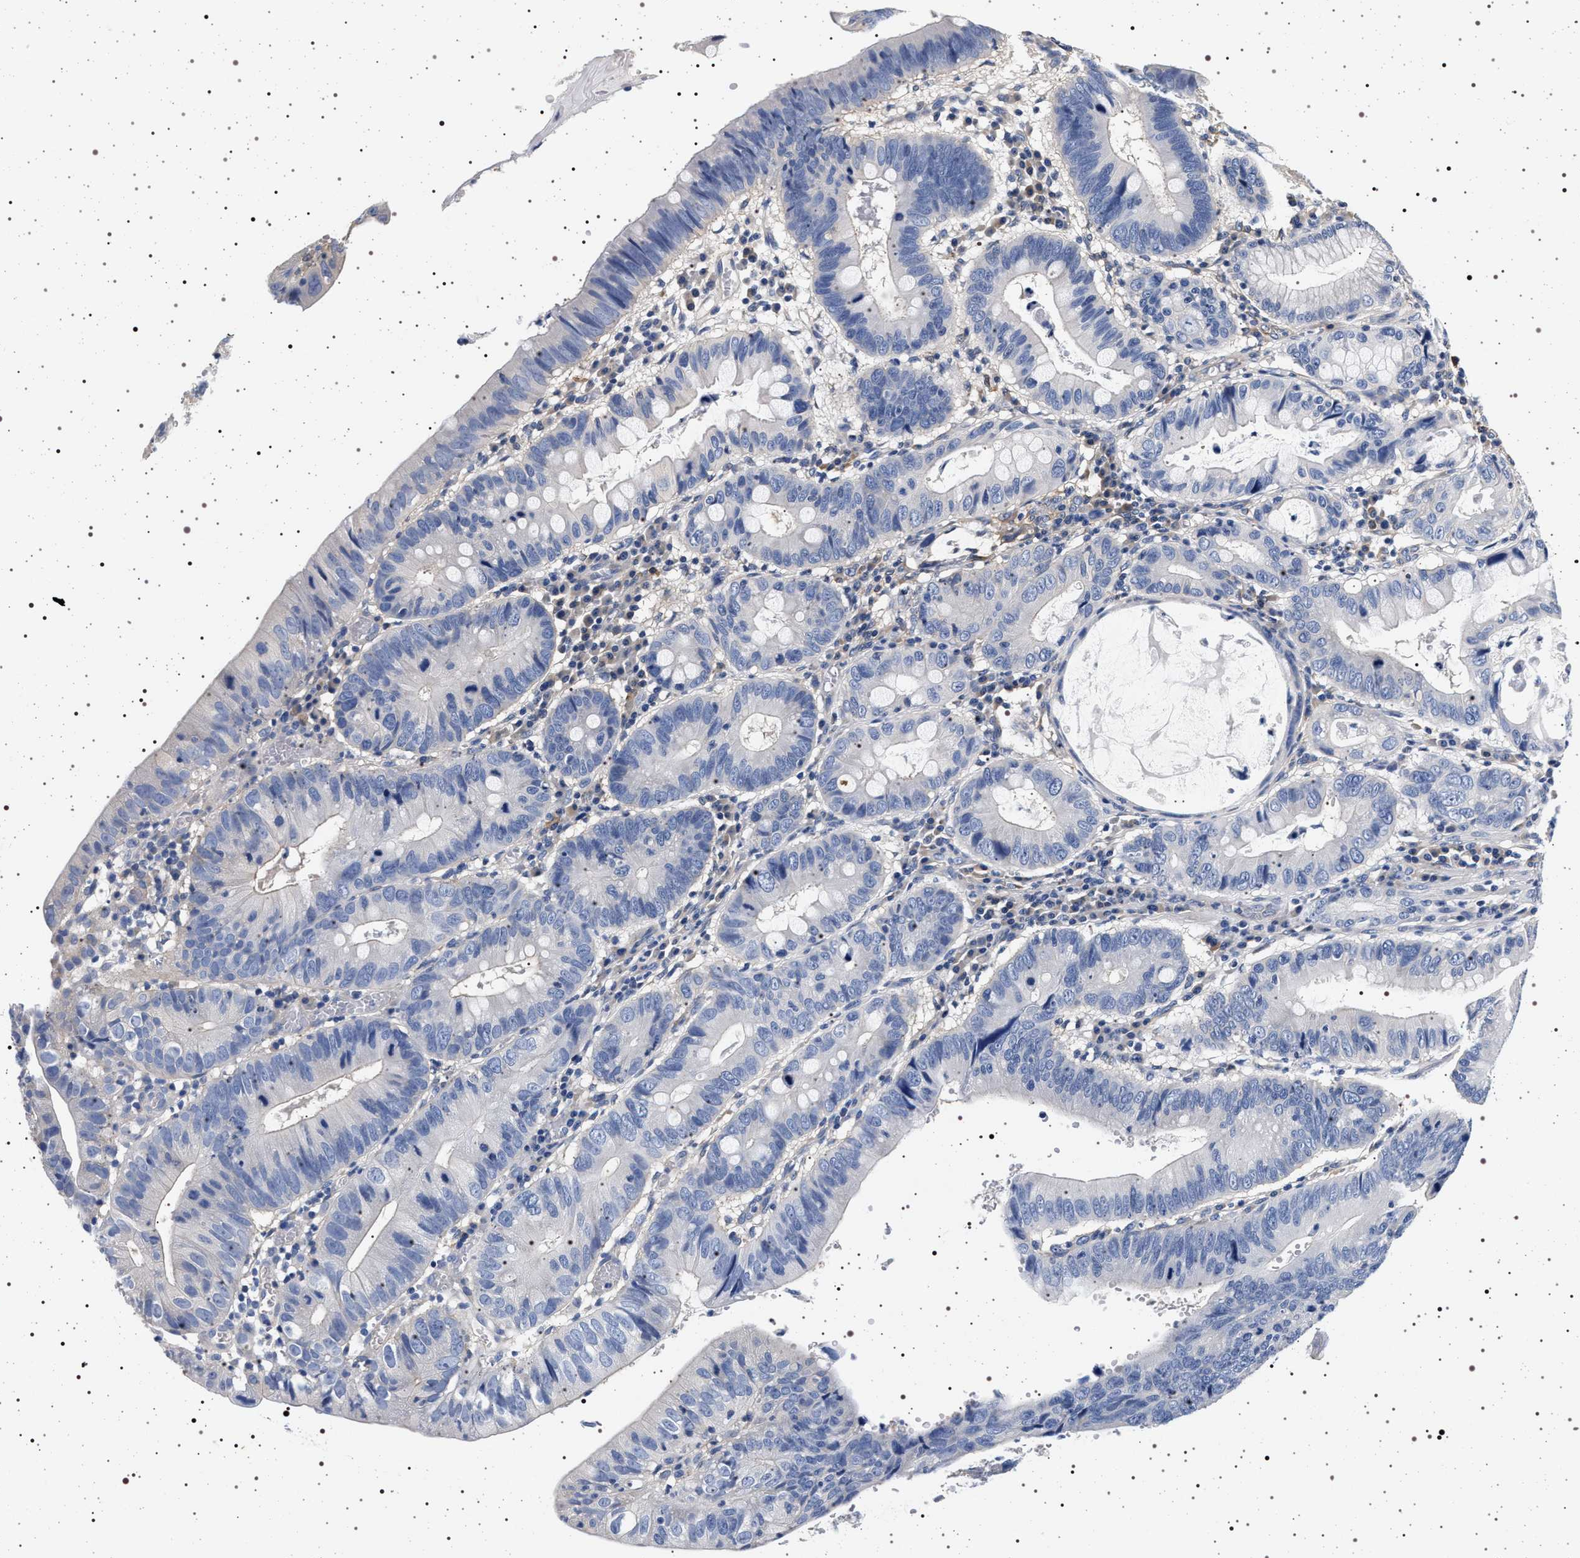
{"staining": {"intensity": "negative", "quantity": "none", "location": "none"}, "tissue": "stomach cancer", "cell_type": "Tumor cells", "image_type": "cancer", "snomed": [{"axis": "morphology", "description": "Adenocarcinoma, NOS"}, {"axis": "topography", "description": "Stomach"}], "caption": "High magnification brightfield microscopy of stomach cancer (adenocarcinoma) stained with DAB (3,3'-diaminobenzidine) (brown) and counterstained with hematoxylin (blue): tumor cells show no significant positivity.", "gene": "HSD17B1", "patient": {"sex": "male", "age": 59}}